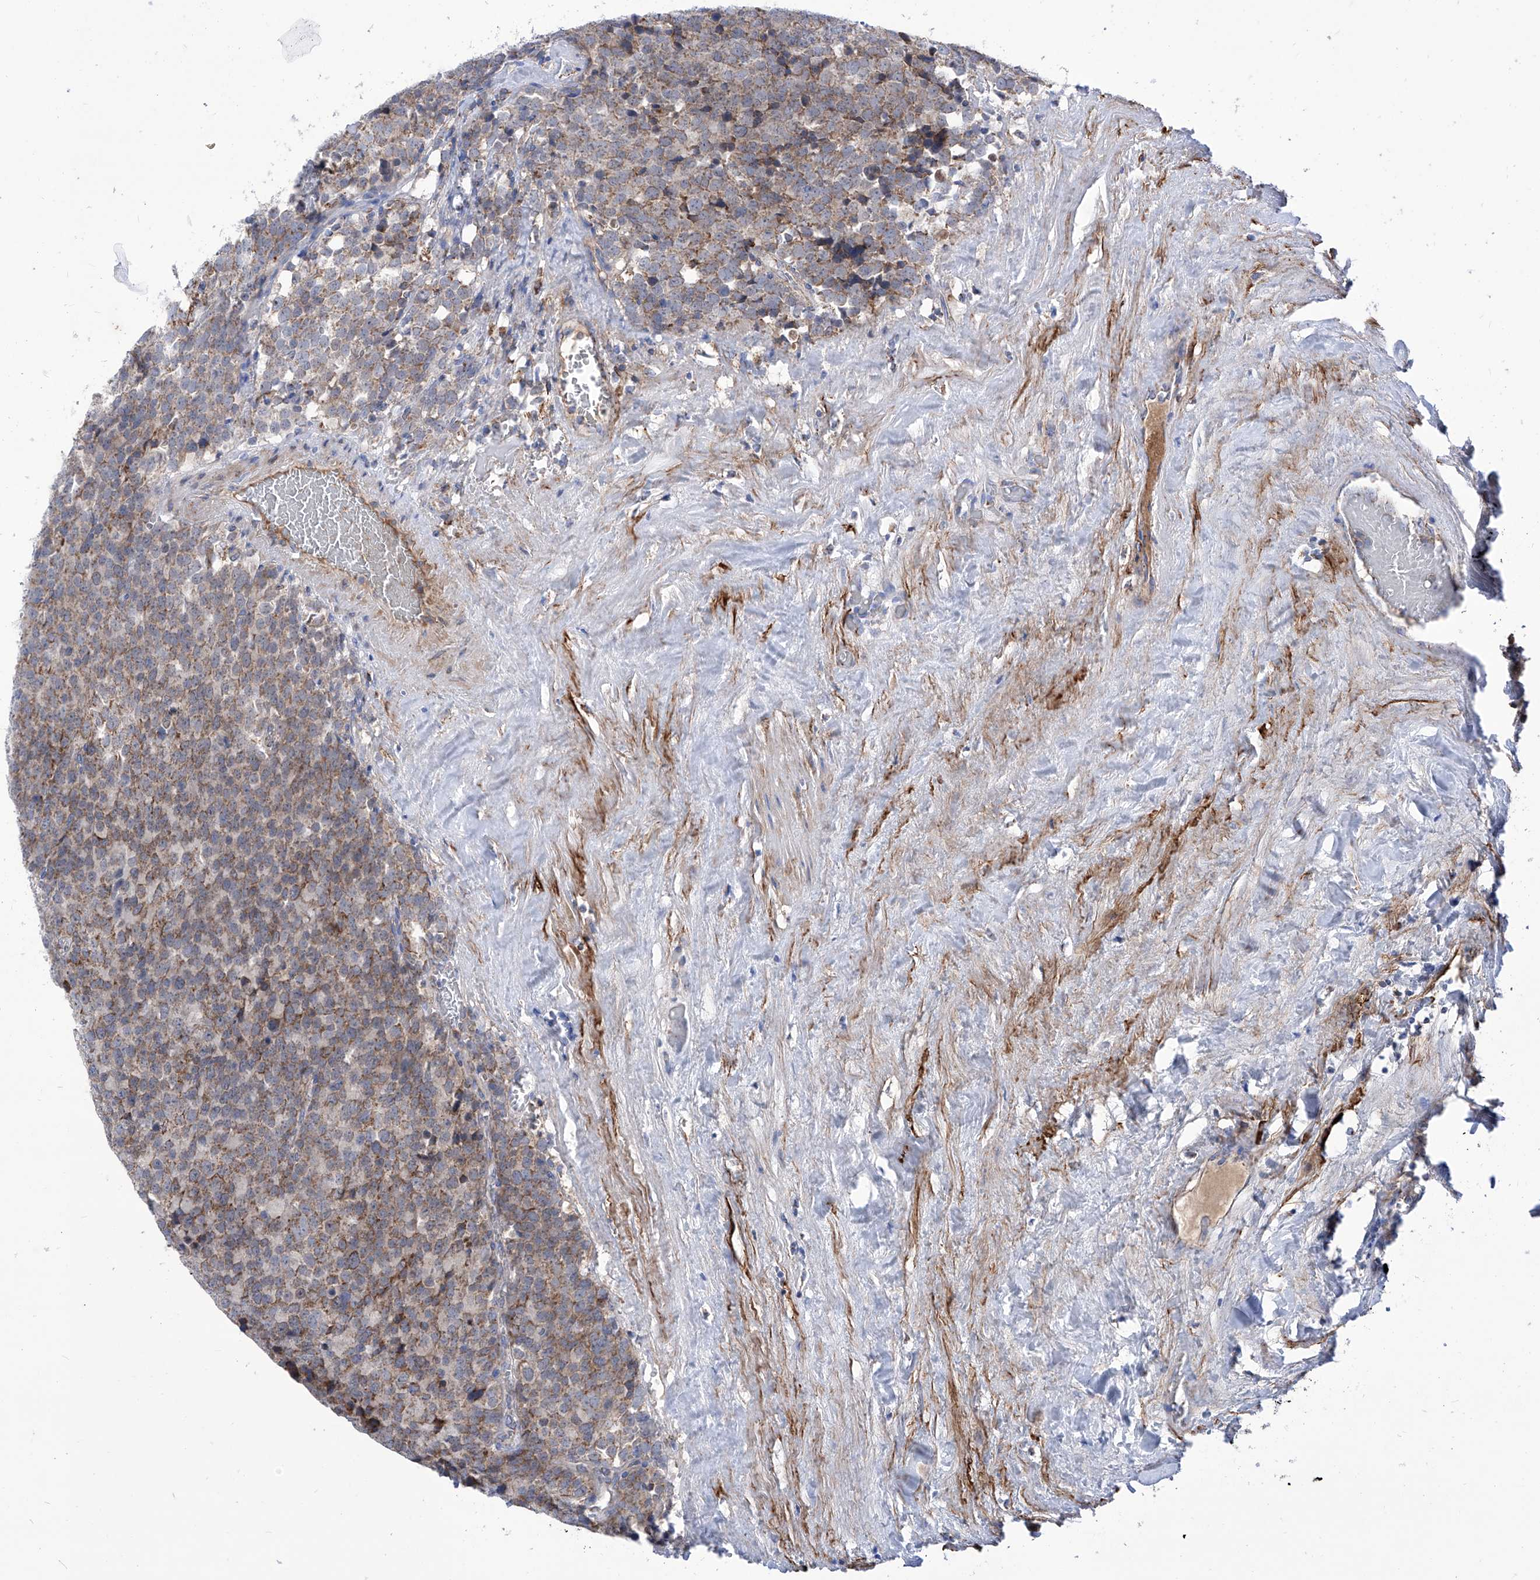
{"staining": {"intensity": "moderate", "quantity": ">75%", "location": "cytoplasmic/membranous"}, "tissue": "testis cancer", "cell_type": "Tumor cells", "image_type": "cancer", "snomed": [{"axis": "morphology", "description": "Seminoma, NOS"}, {"axis": "topography", "description": "Testis"}], "caption": "The immunohistochemical stain shows moderate cytoplasmic/membranous expression in tumor cells of testis cancer (seminoma) tissue.", "gene": "SRBD1", "patient": {"sex": "male", "age": 71}}